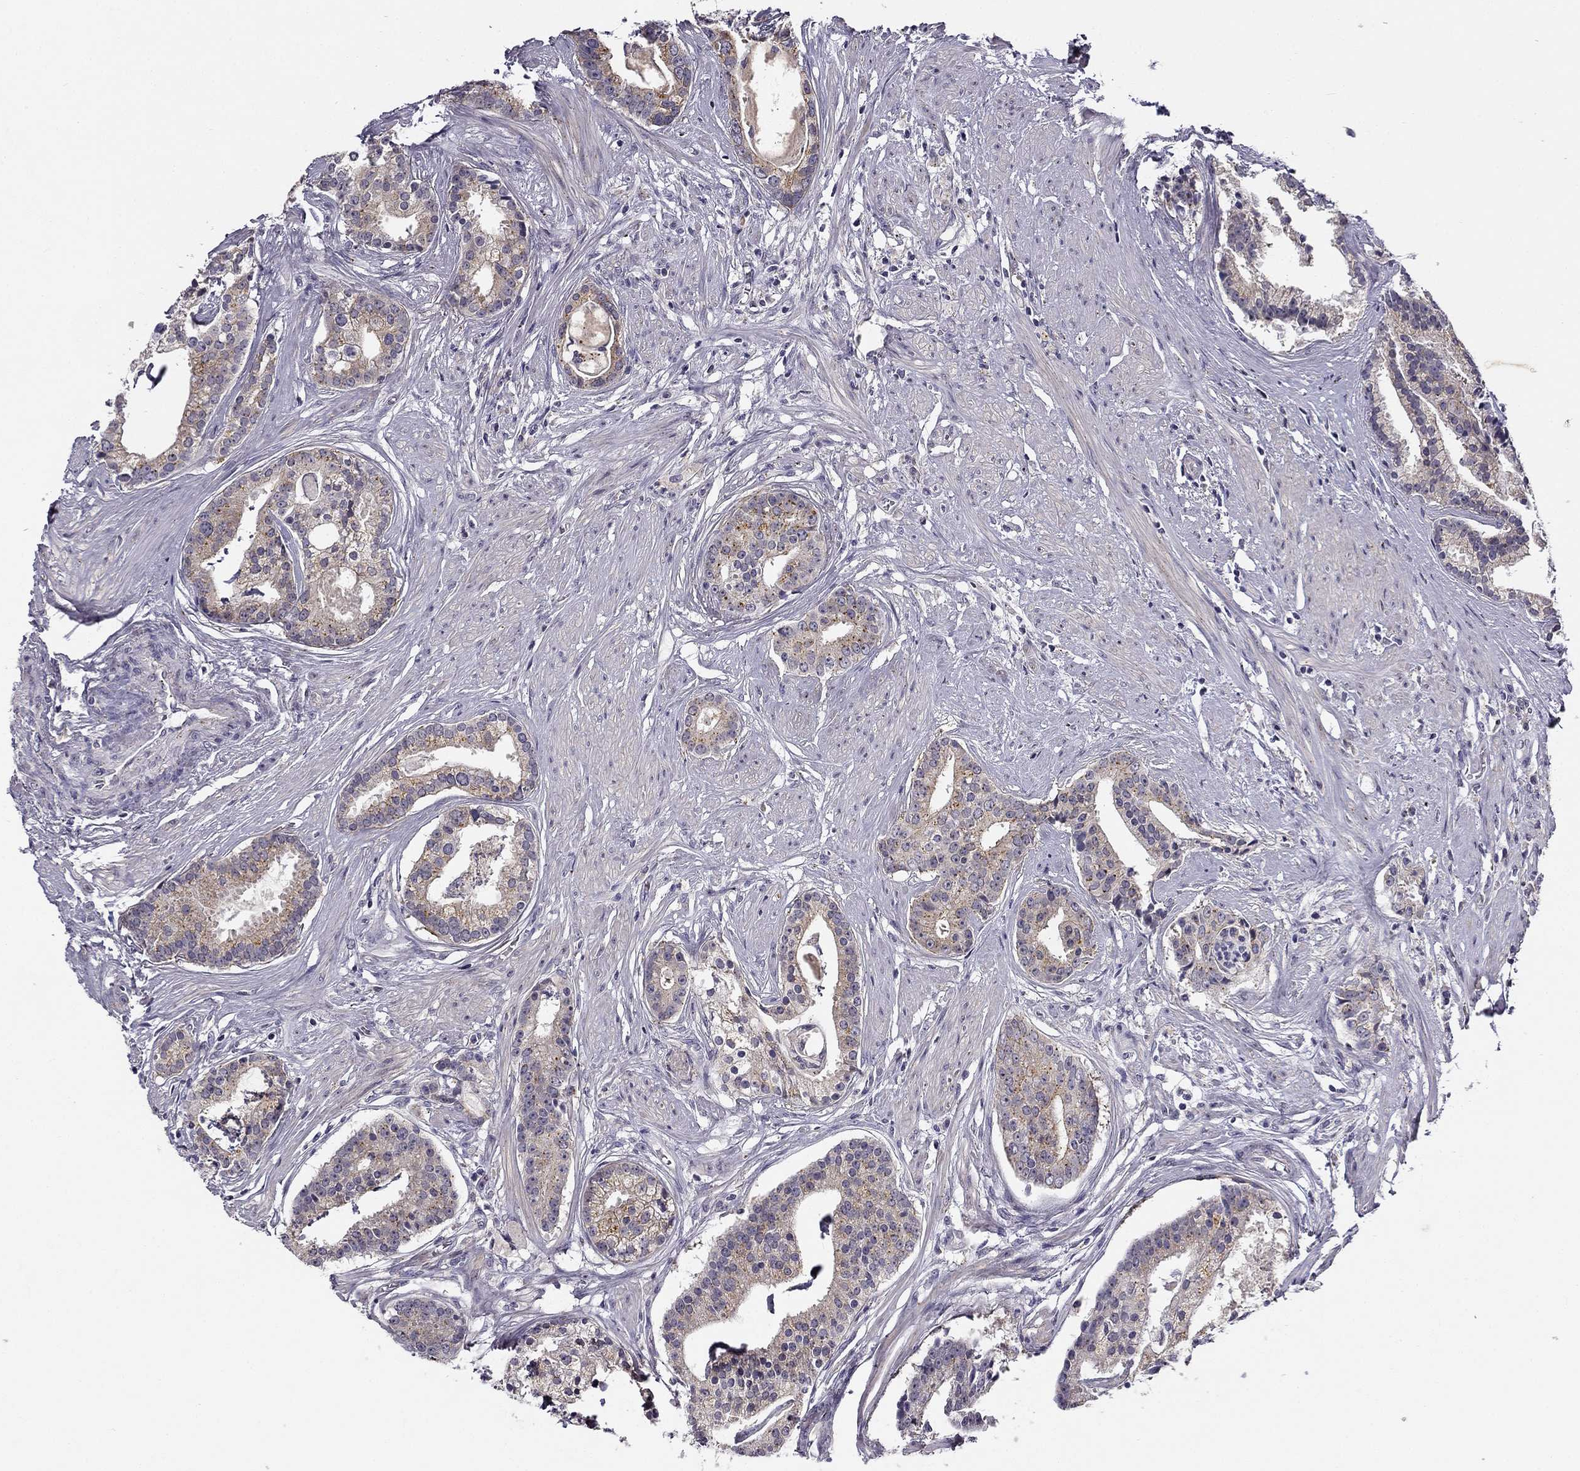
{"staining": {"intensity": "moderate", "quantity": "25%-75%", "location": "cytoplasmic/membranous"}, "tissue": "prostate cancer", "cell_type": "Tumor cells", "image_type": "cancer", "snomed": [{"axis": "morphology", "description": "Adenocarcinoma, NOS"}, {"axis": "topography", "description": "Prostate and seminal vesicle, NOS"}, {"axis": "topography", "description": "Prostate"}], "caption": "Immunohistochemistry micrograph of prostate cancer (adenocarcinoma) stained for a protein (brown), which reveals medium levels of moderate cytoplasmic/membranous positivity in about 25%-75% of tumor cells.", "gene": "CNR1", "patient": {"sex": "male", "age": 44}}